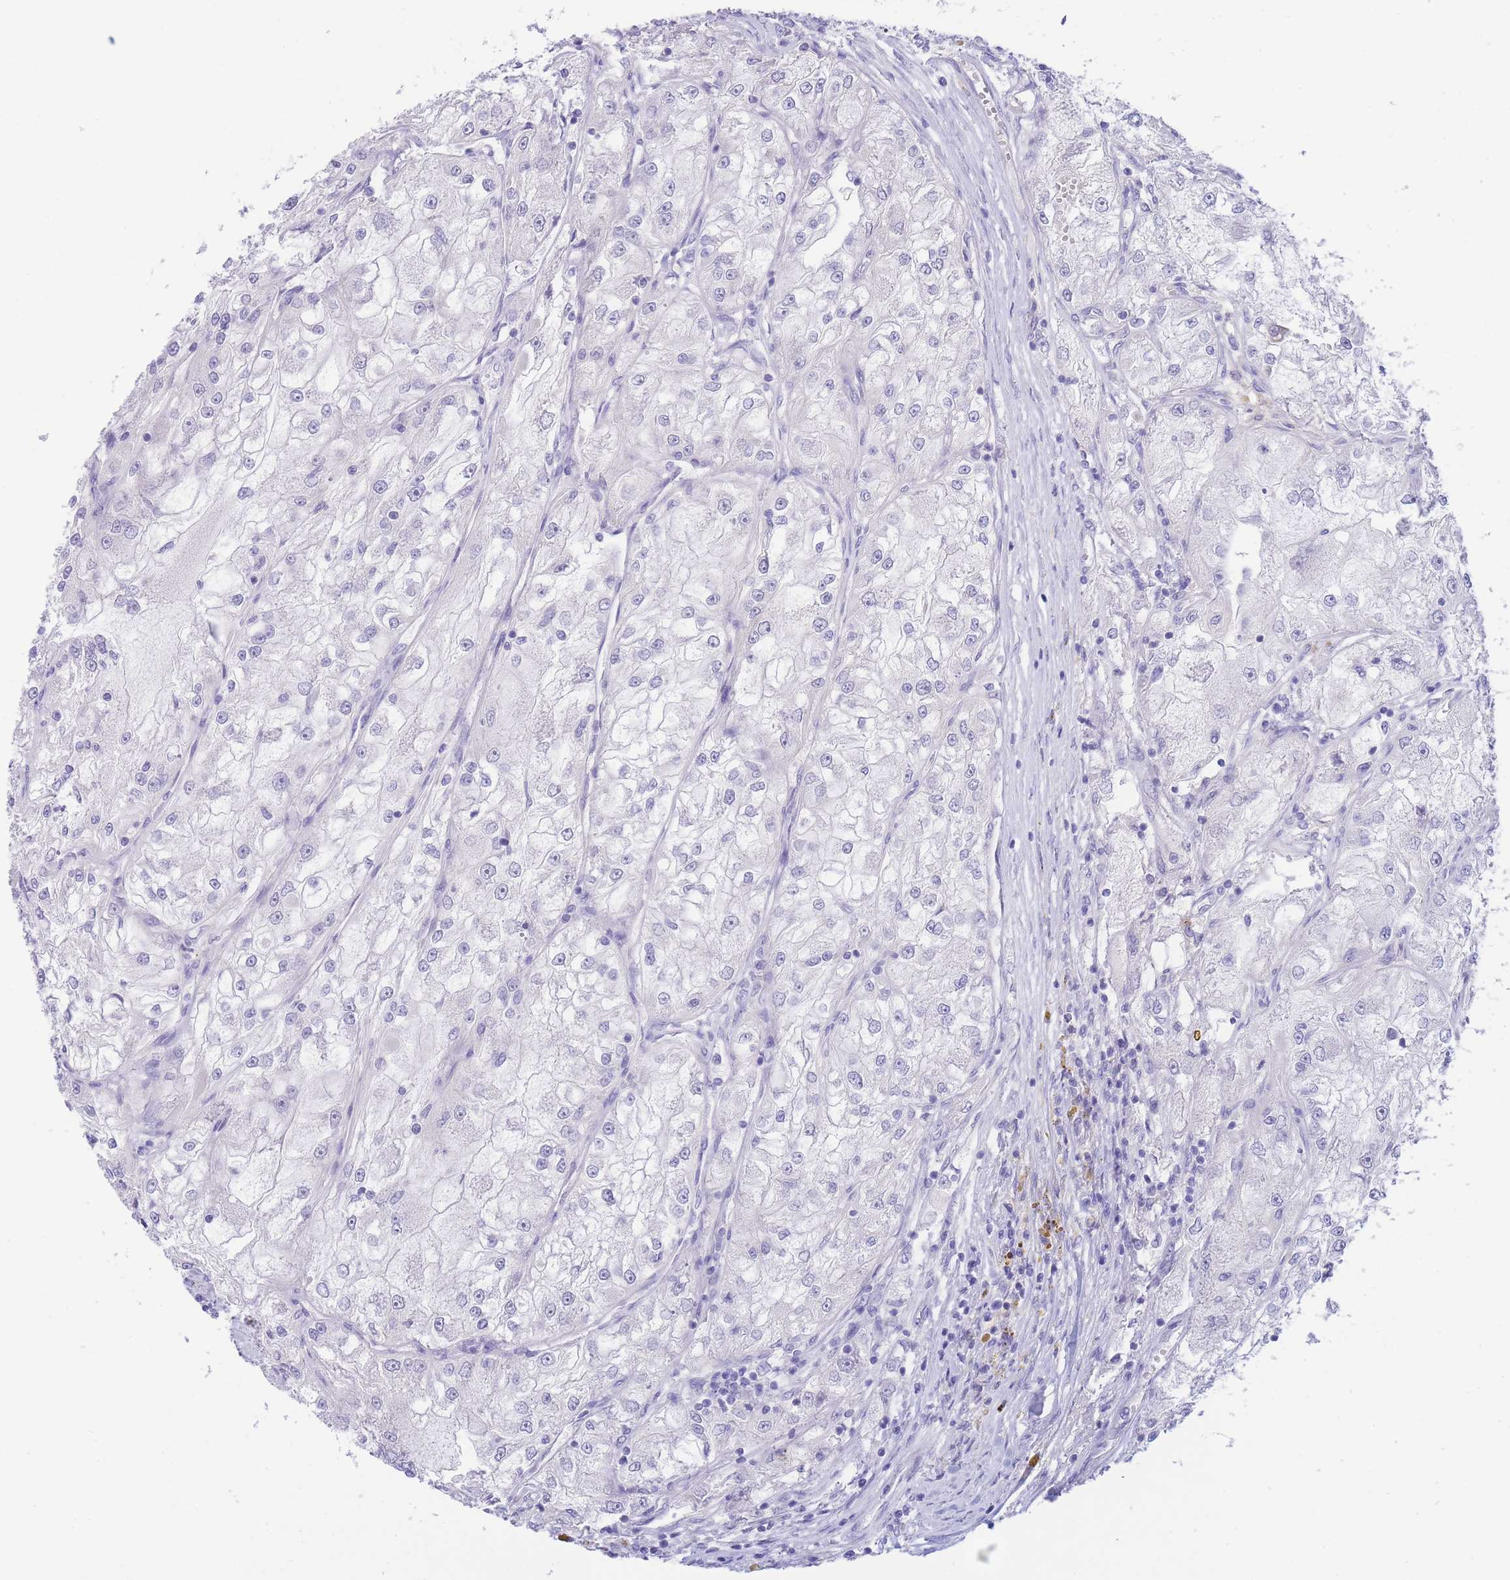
{"staining": {"intensity": "negative", "quantity": "none", "location": "none"}, "tissue": "renal cancer", "cell_type": "Tumor cells", "image_type": "cancer", "snomed": [{"axis": "morphology", "description": "Adenocarcinoma, NOS"}, {"axis": "topography", "description": "Kidney"}], "caption": "This is an immunohistochemistry (IHC) image of human renal adenocarcinoma. There is no staining in tumor cells.", "gene": "PCDHB3", "patient": {"sex": "female", "age": 72}}